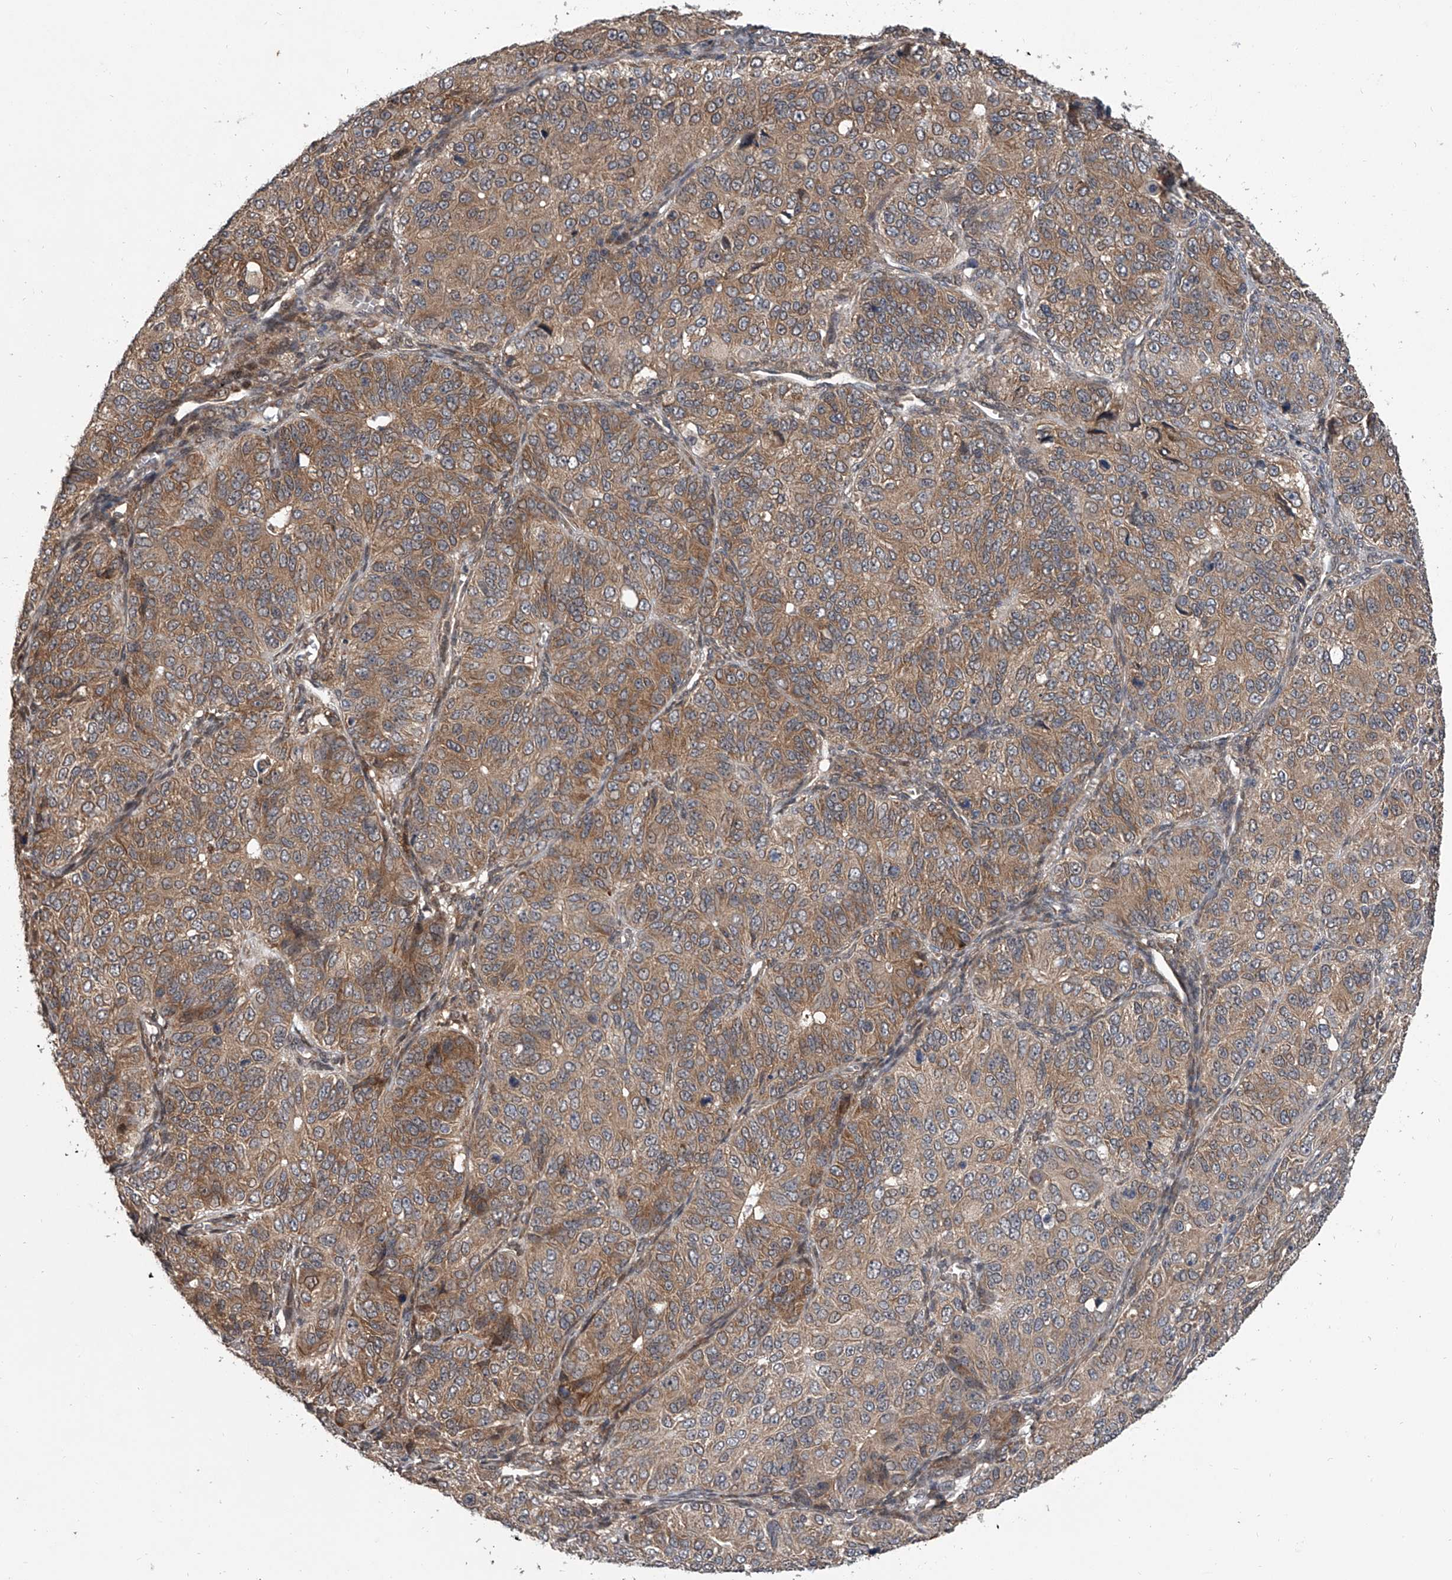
{"staining": {"intensity": "moderate", "quantity": ">75%", "location": "cytoplasmic/membranous"}, "tissue": "ovarian cancer", "cell_type": "Tumor cells", "image_type": "cancer", "snomed": [{"axis": "morphology", "description": "Carcinoma, endometroid"}, {"axis": "topography", "description": "Ovary"}], "caption": "This is a photomicrograph of IHC staining of ovarian cancer, which shows moderate expression in the cytoplasmic/membranous of tumor cells.", "gene": "GEMIN8", "patient": {"sex": "female", "age": 51}}